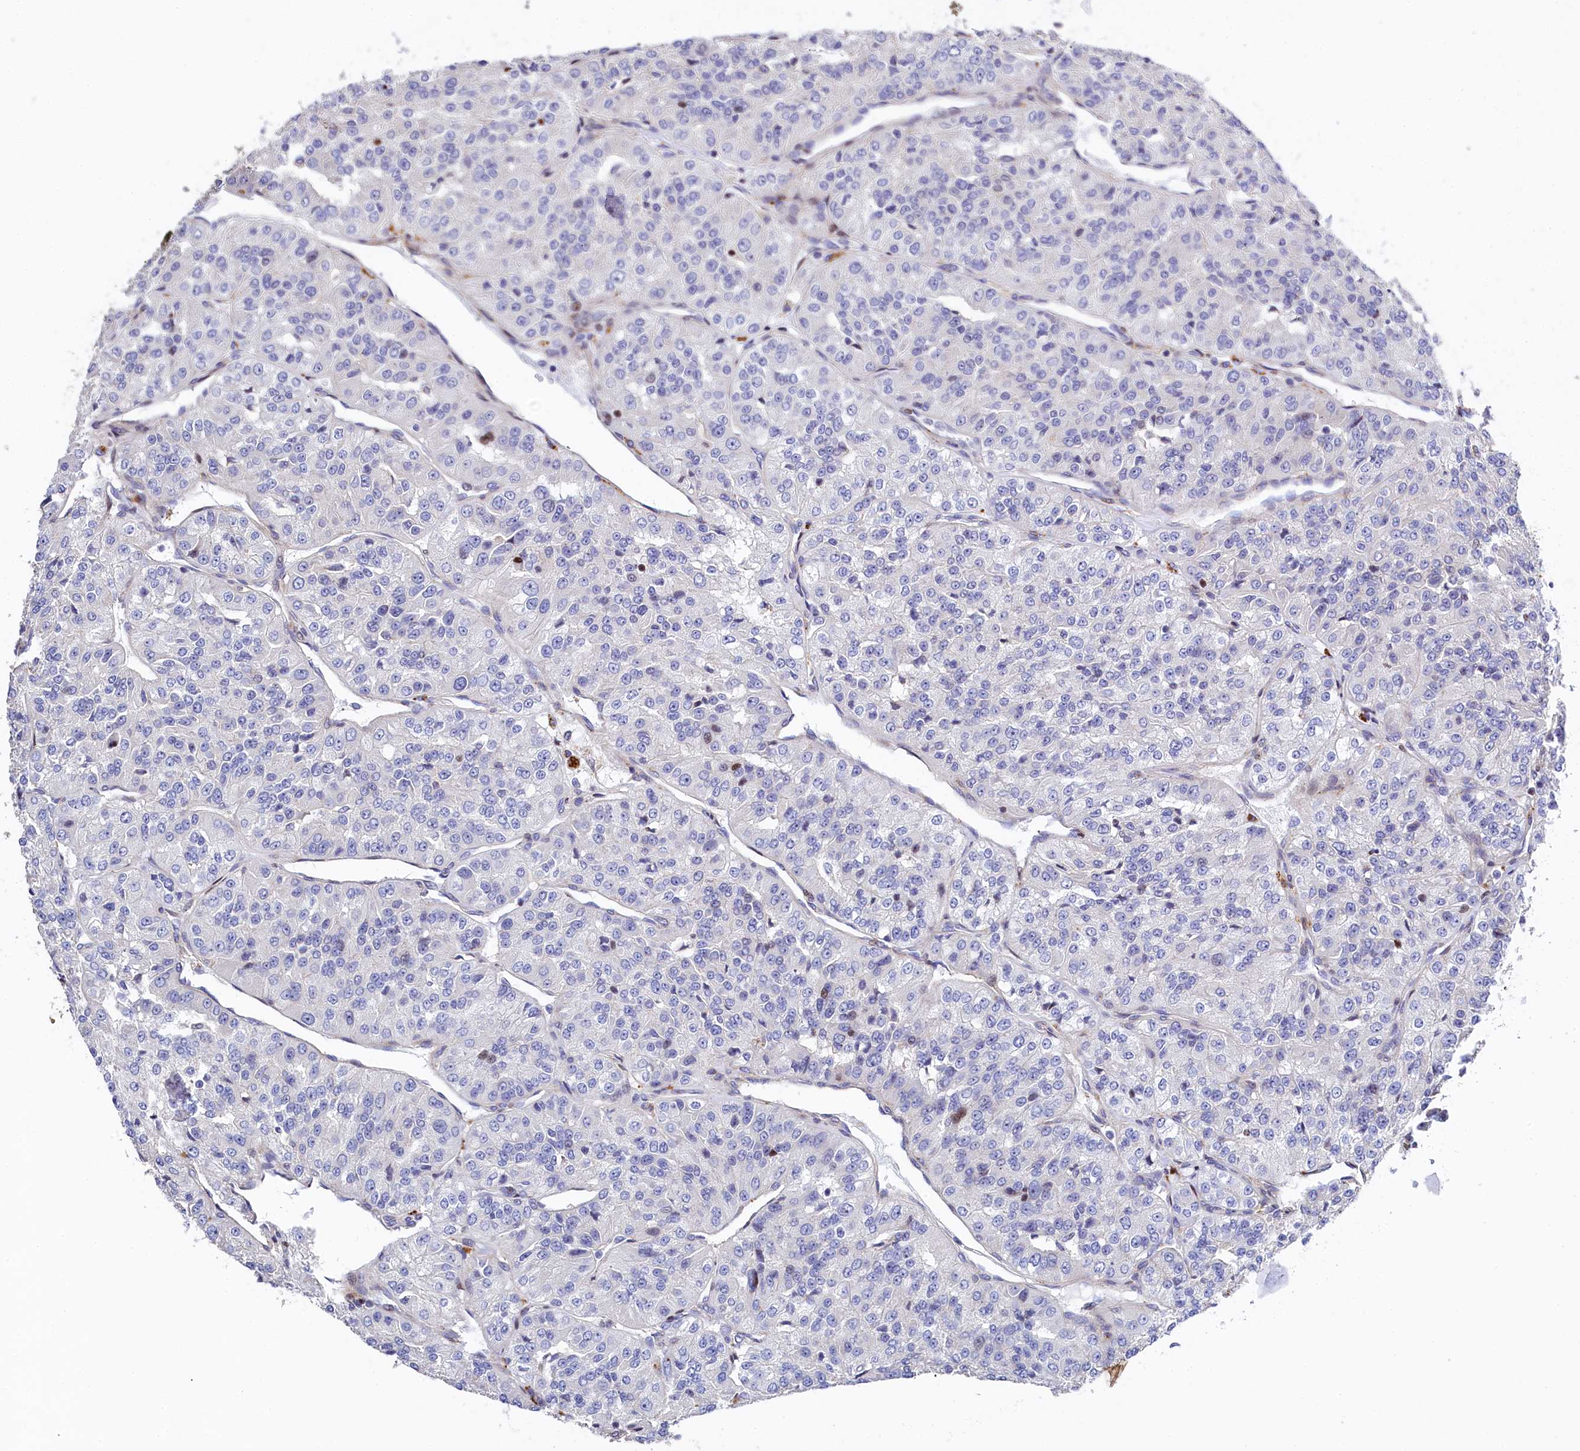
{"staining": {"intensity": "negative", "quantity": "none", "location": "none"}, "tissue": "renal cancer", "cell_type": "Tumor cells", "image_type": "cancer", "snomed": [{"axis": "morphology", "description": "Adenocarcinoma, NOS"}, {"axis": "topography", "description": "Kidney"}], "caption": "This is an immunohistochemistry (IHC) photomicrograph of renal cancer (adenocarcinoma). There is no positivity in tumor cells.", "gene": "TGDS", "patient": {"sex": "female", "age": 63}}